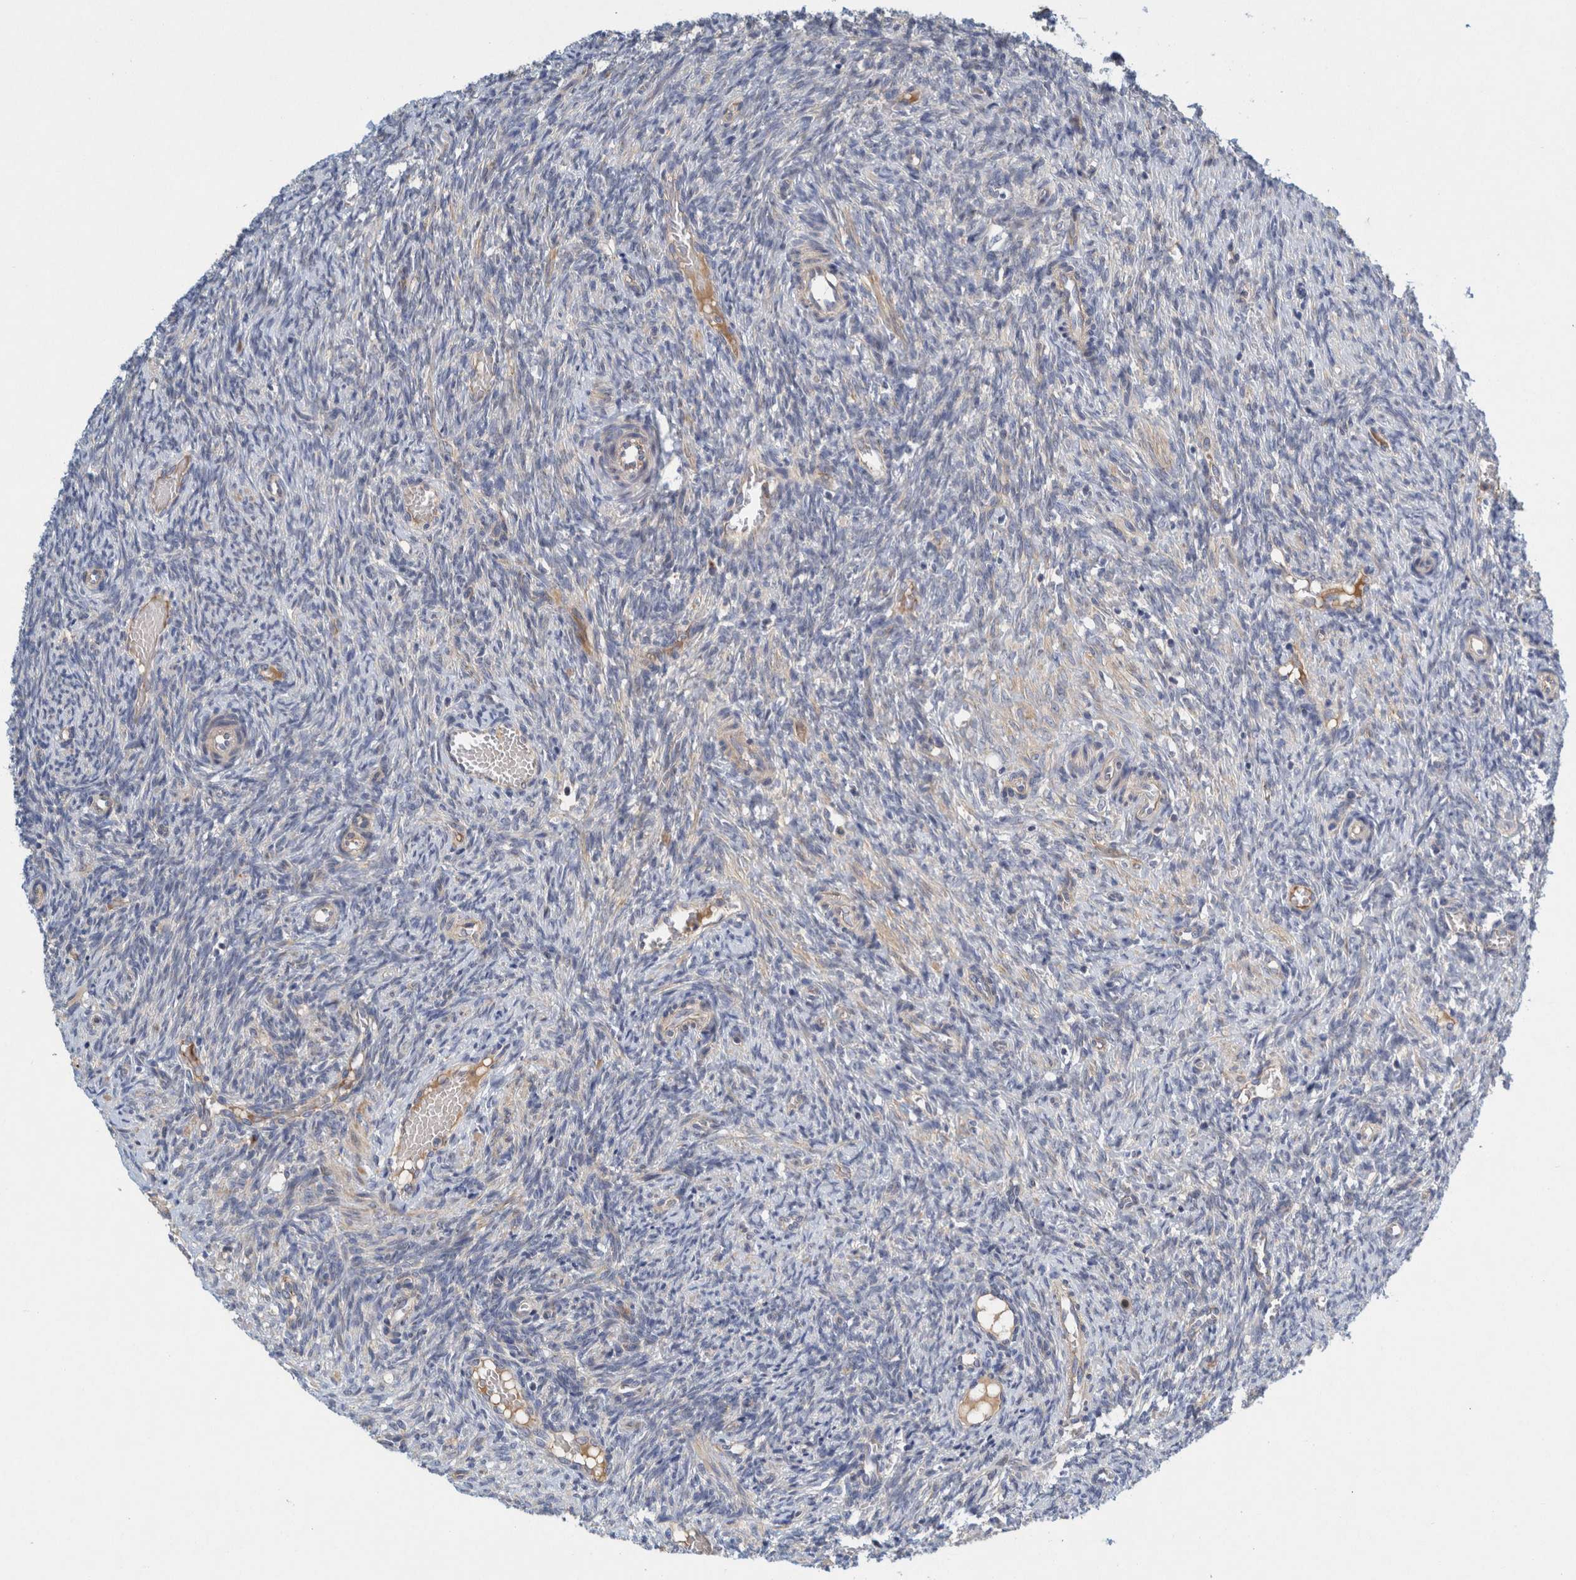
{"staining": {"intensity": "negative", "quantity": "none", "location": "none"}, "tissue": "ovary", "cell_type": "Ovarian stroma cells", "image_type": "normal", "snomed": [{"axis": "morphology", "description": "Normal tissue, NOS"}, {"axis": "topography", "description": "Ovary"}], "caption": "Immunohistochemistry (IHC) image of unremarkable human ovary stained for a protein (brown), which exhibits no staining in ovarian stroma cells. The staining was performed using DAB to visualize the protein expression in brown, while the nuclei were stained in blue with hematoxylin (Magnification: 20x).", "gene": "ZNF324B", "patient": {"sex": "female", "age": 41}}